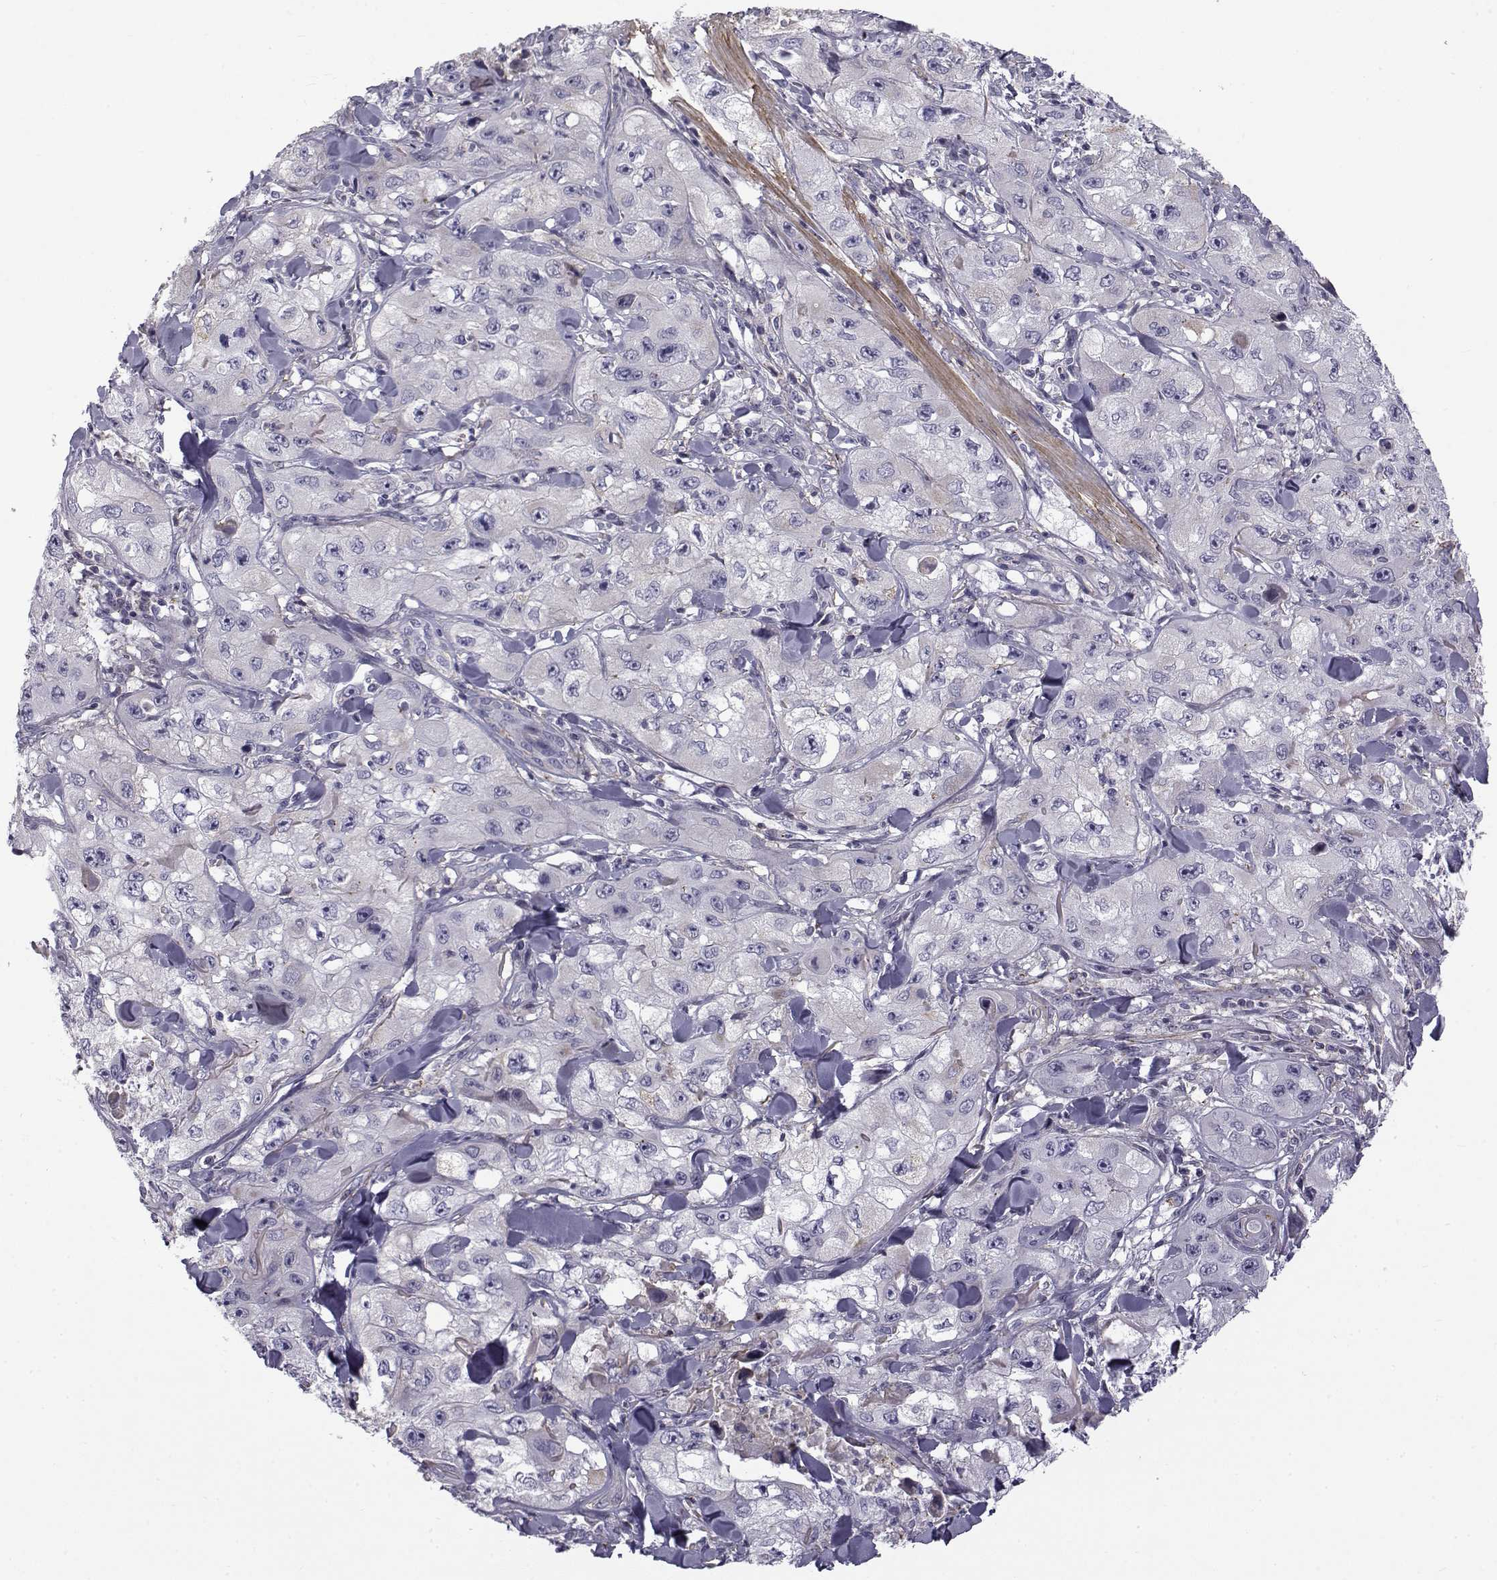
{"staining": {"intensity": "negative", "quantity": "none", "location": "none"}, "tissue": "skin cancer", "cell_type": "Tumor cells", "image_type": "cancer", "snomed": [{"axis": "morphology", "description": "Squamous cell carcinoma, NOS"}, {"axis": "topography", "description": "Skin"}, {"axis": "topography", "description": "Subcutis"}], "caption": "Immunohistochemistry (IHC) image of neoplastic tissue: skin squamous cell carcinoma stained with DAB (3,3'-diaminobenzidine) shows no significant protein positivity in tumor cells. (Brightfield microscopy of DAB (3,3'-diaminobenzidine) immunohistochemistry (IHC) at high magnification).", "gene": "LRRC27", "patient": {"sex": "male", "age": 73}}